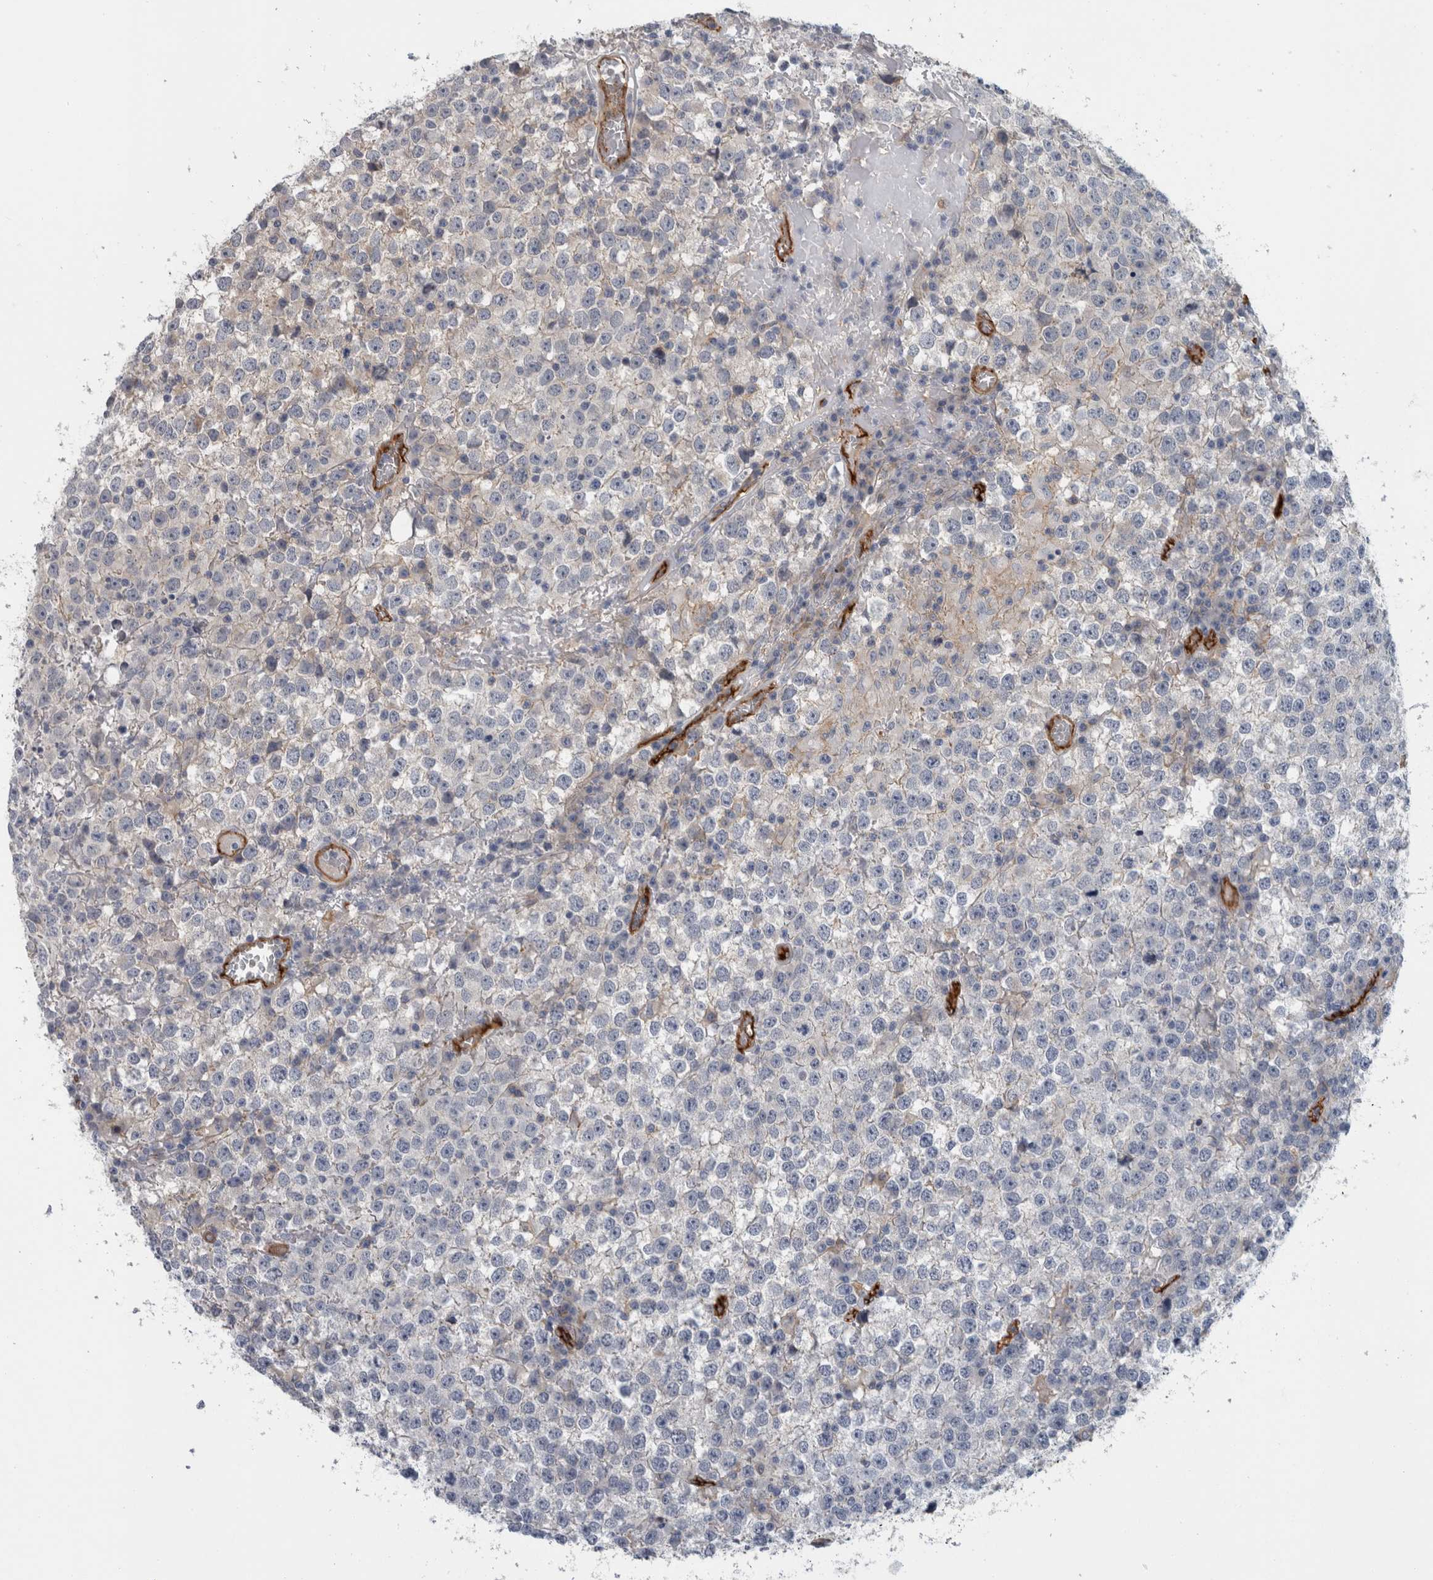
{"staining": {"intensity": "negative", "quantity": "none", "location": "none"}, "tissue": "testis cancer", "cell_type": "Tumor cells", "image_type": "cancer", "snomed": [{"axis": "morphology", "description": "Seminoma, NOS"}, {"axis": "topography", "description": "Testis"}], "caption": "Immunohistochemical staining of seminoma (testis) reveals no significant staining in tumor cells.", "gene": "CD59", "patient": {"sex": "male", "age": 65}}